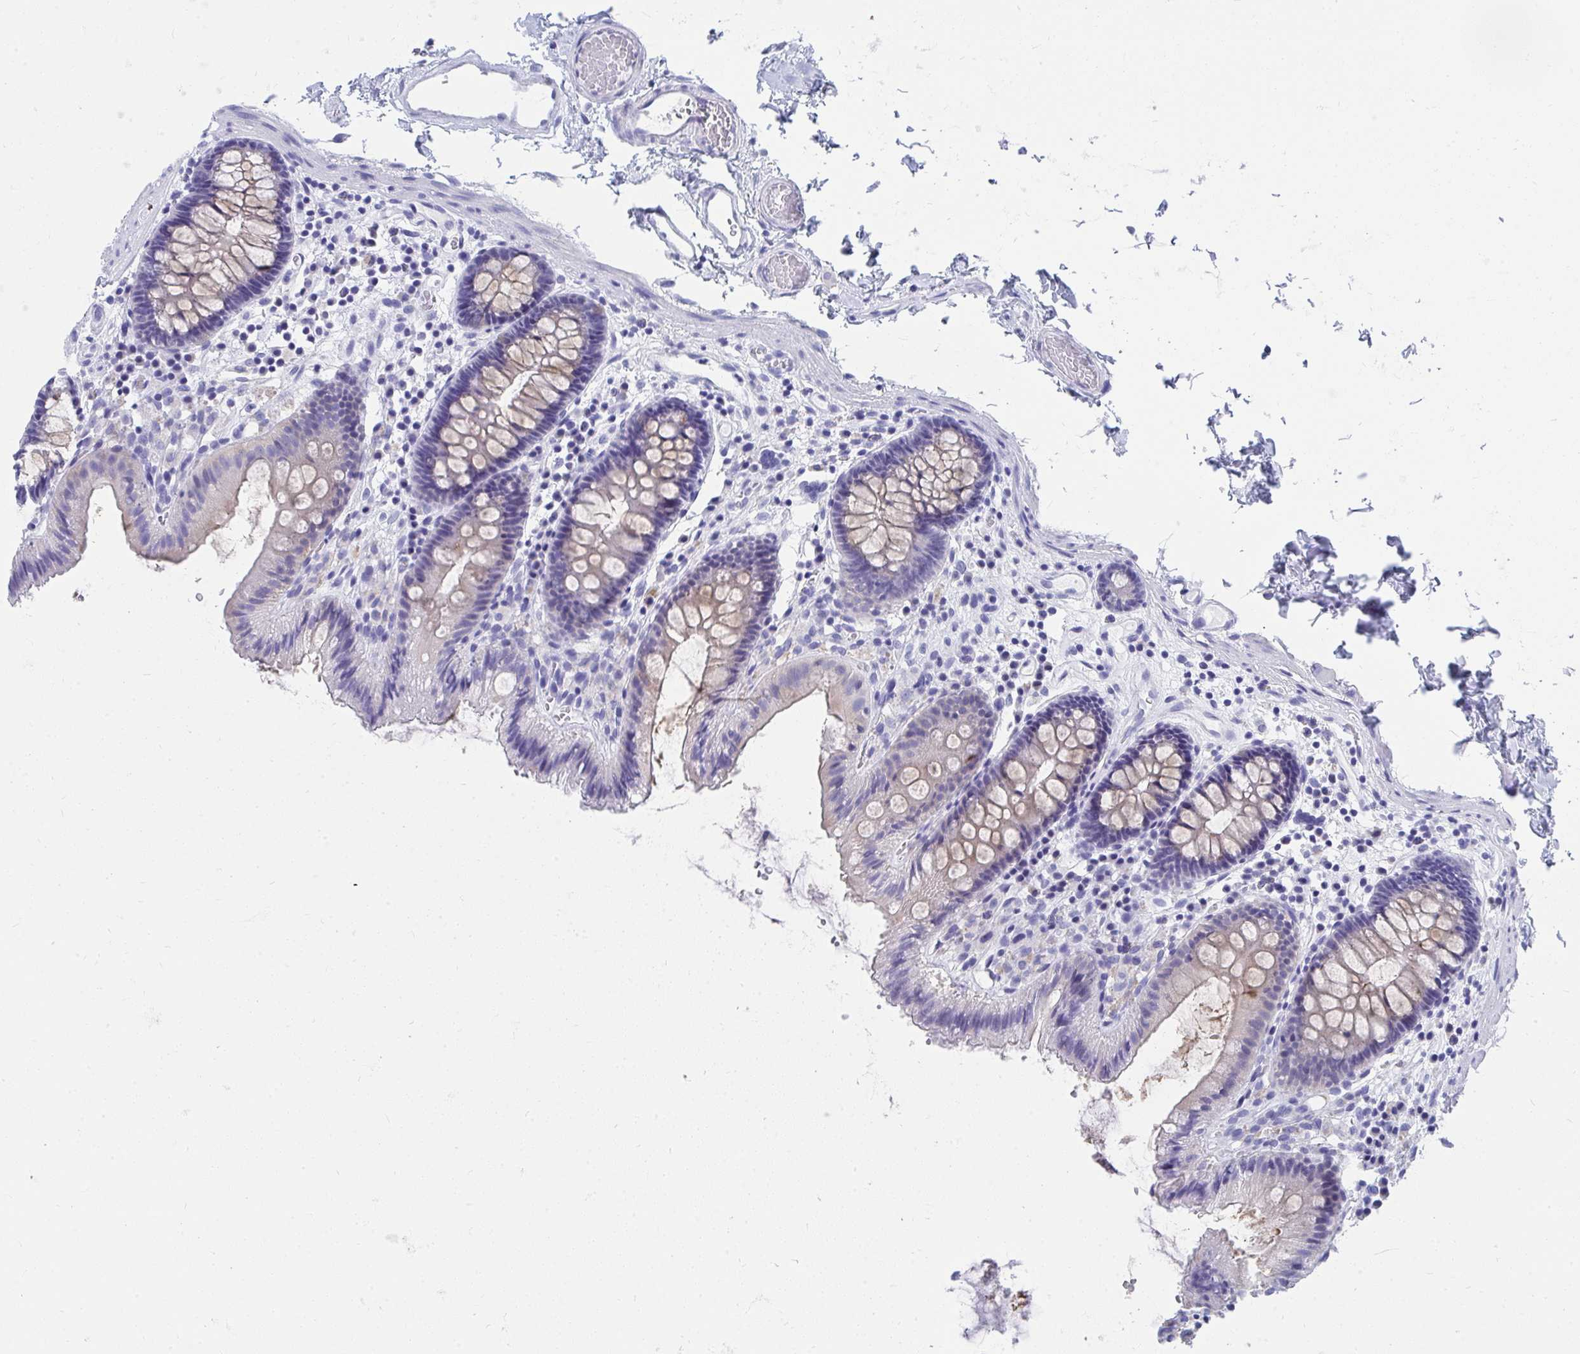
{"staining": {"intensity": "negative", "quantity": "none", "location": "none"}, "tissue": "colon", "cell_type": "Endothelial cells", "image_type": "normal", "snomed": [{"axis": "morphology", "description": "Normal tissue, NOS"}, {"axis": "topography", "description": "Colon"}], "caption": "This photomicrograph is of unremarkable colon stained with immunohistochemistry to label a protein in brown with the nuclei are counter-stained blue. There is no expression in endothelial cells.", "gene": "HGD", "patient": {"sex": "male", "age": 84}}